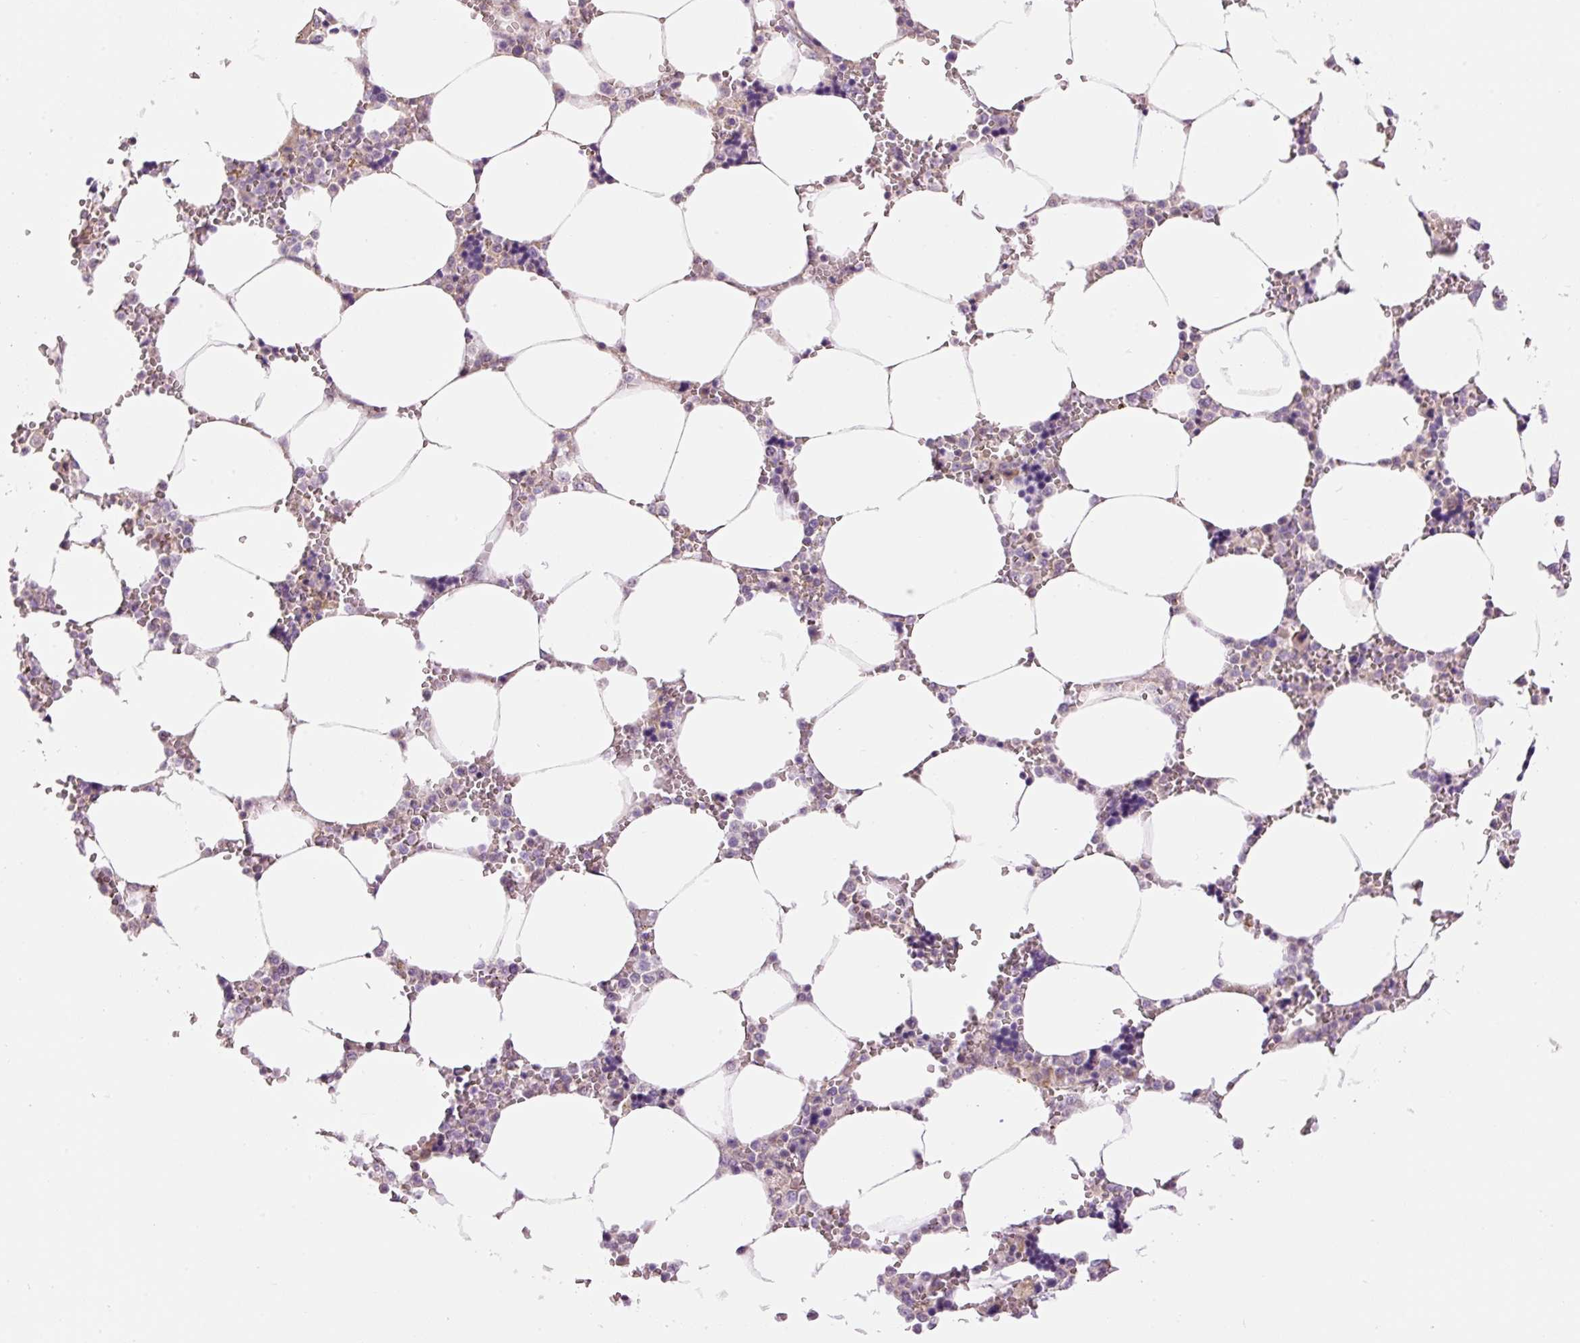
{"staining": {"intensity": "negative", "quantity": "none", "location": "none"}, "tissue": "bone marrow", "cell_type": "Hematopoietic cells", "image_type": "normal", "snomed": [{"axis": "morphology", "description": "Normal tissue, NOS"}, {"axis": "topography", "description": "Bone marrow"}], "caption": "Protein analysis of normal bone marrow displays no significant positivity in hematopoietic cells. Nuclei are stained in blue.", "gene": "HNF1A", "patient": {"sex": "male", "age": 64}}